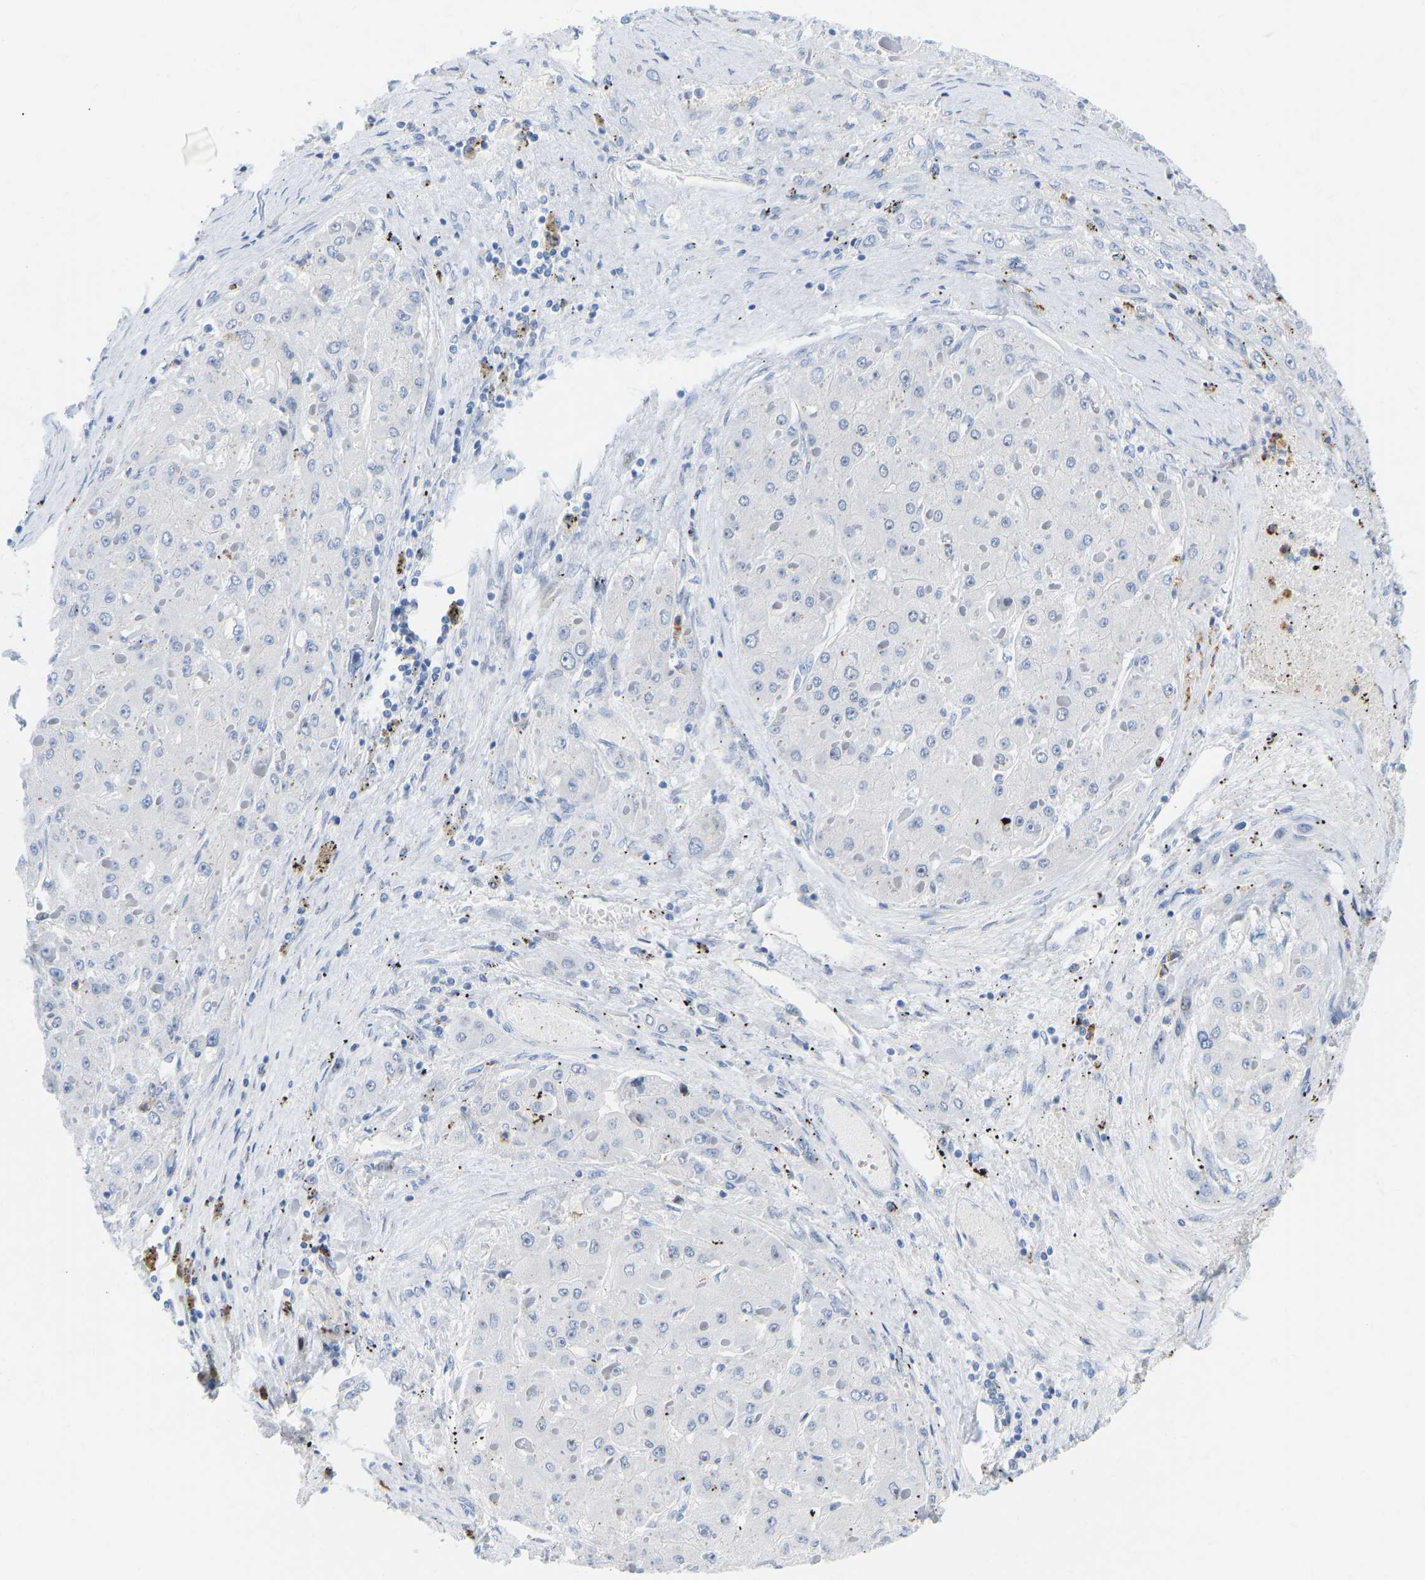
{"staining": {"intensity": "negative", "quantity": "none", "location": "none"}, "tissue": "liver cancer", "cell_type": "Tumor cells", "image_type": "cancer", "snomed": [{"axis": "morphology", "description": "Carcinoma, Hepatocellular, NOS"}, {"axis": "topography", "description": "Liver"}], "caption": "Tumor cells show no significant positivity in liver cancer (hepatocellular carcinoma).", "gene": "HDAC5", "patient": {"sex": "female", "age": 73}}